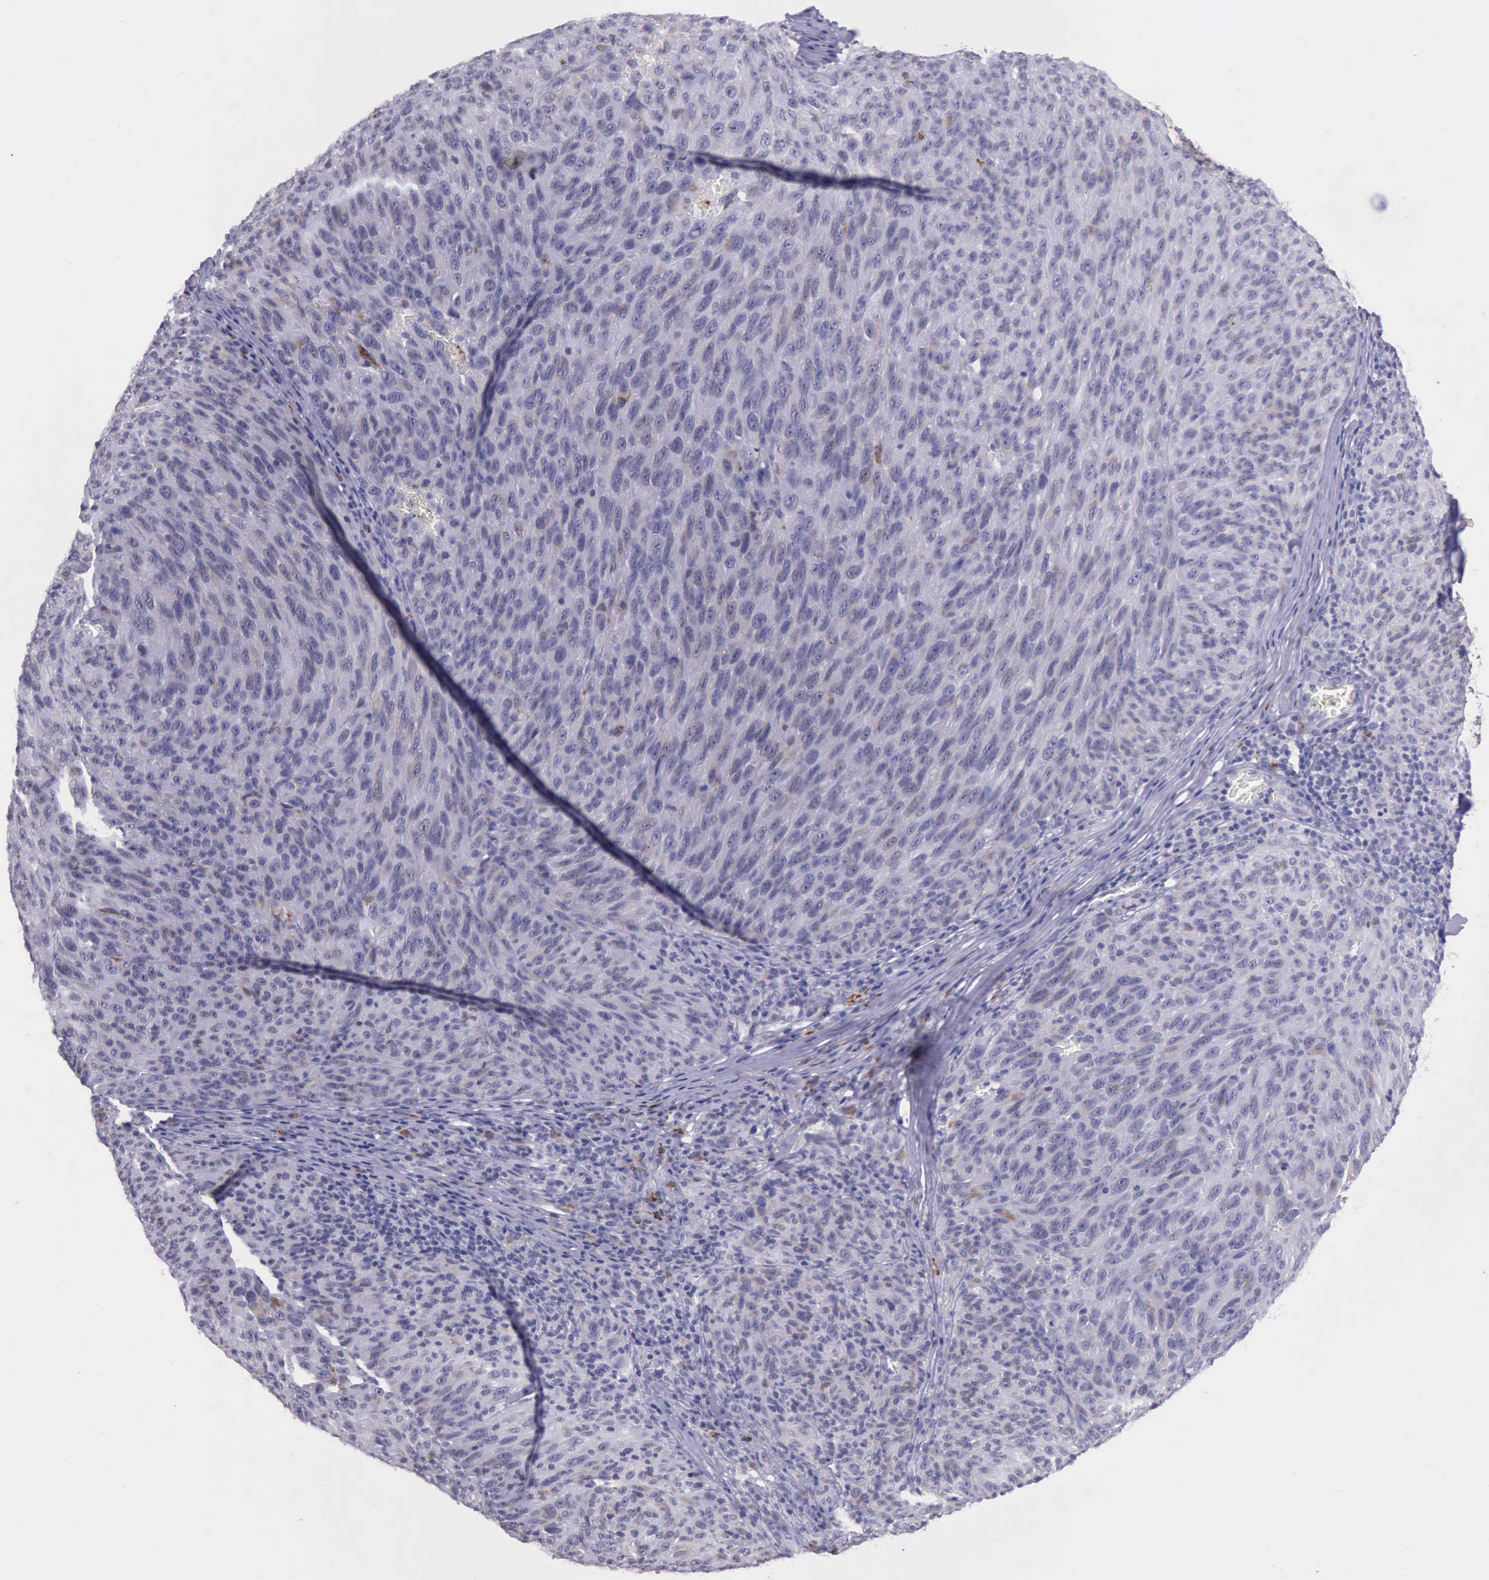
{"staining": {"intensity": "negative", "quantity": "none", "location": "none"}, "tissue": "melanoma", "cell_type": "Tumor cells", "image_type": "cancer", "snomed": [{"axis": "morphology", "description": "Malignant melanoma, NOS"}, {"axis": "topography", "description": "Skin"}], "caption": "The histopathology image reveals no staining of tumor cells in malignant melanoma.", "gene": "GLA", "patient": {"sex": "male", "age": 76}}